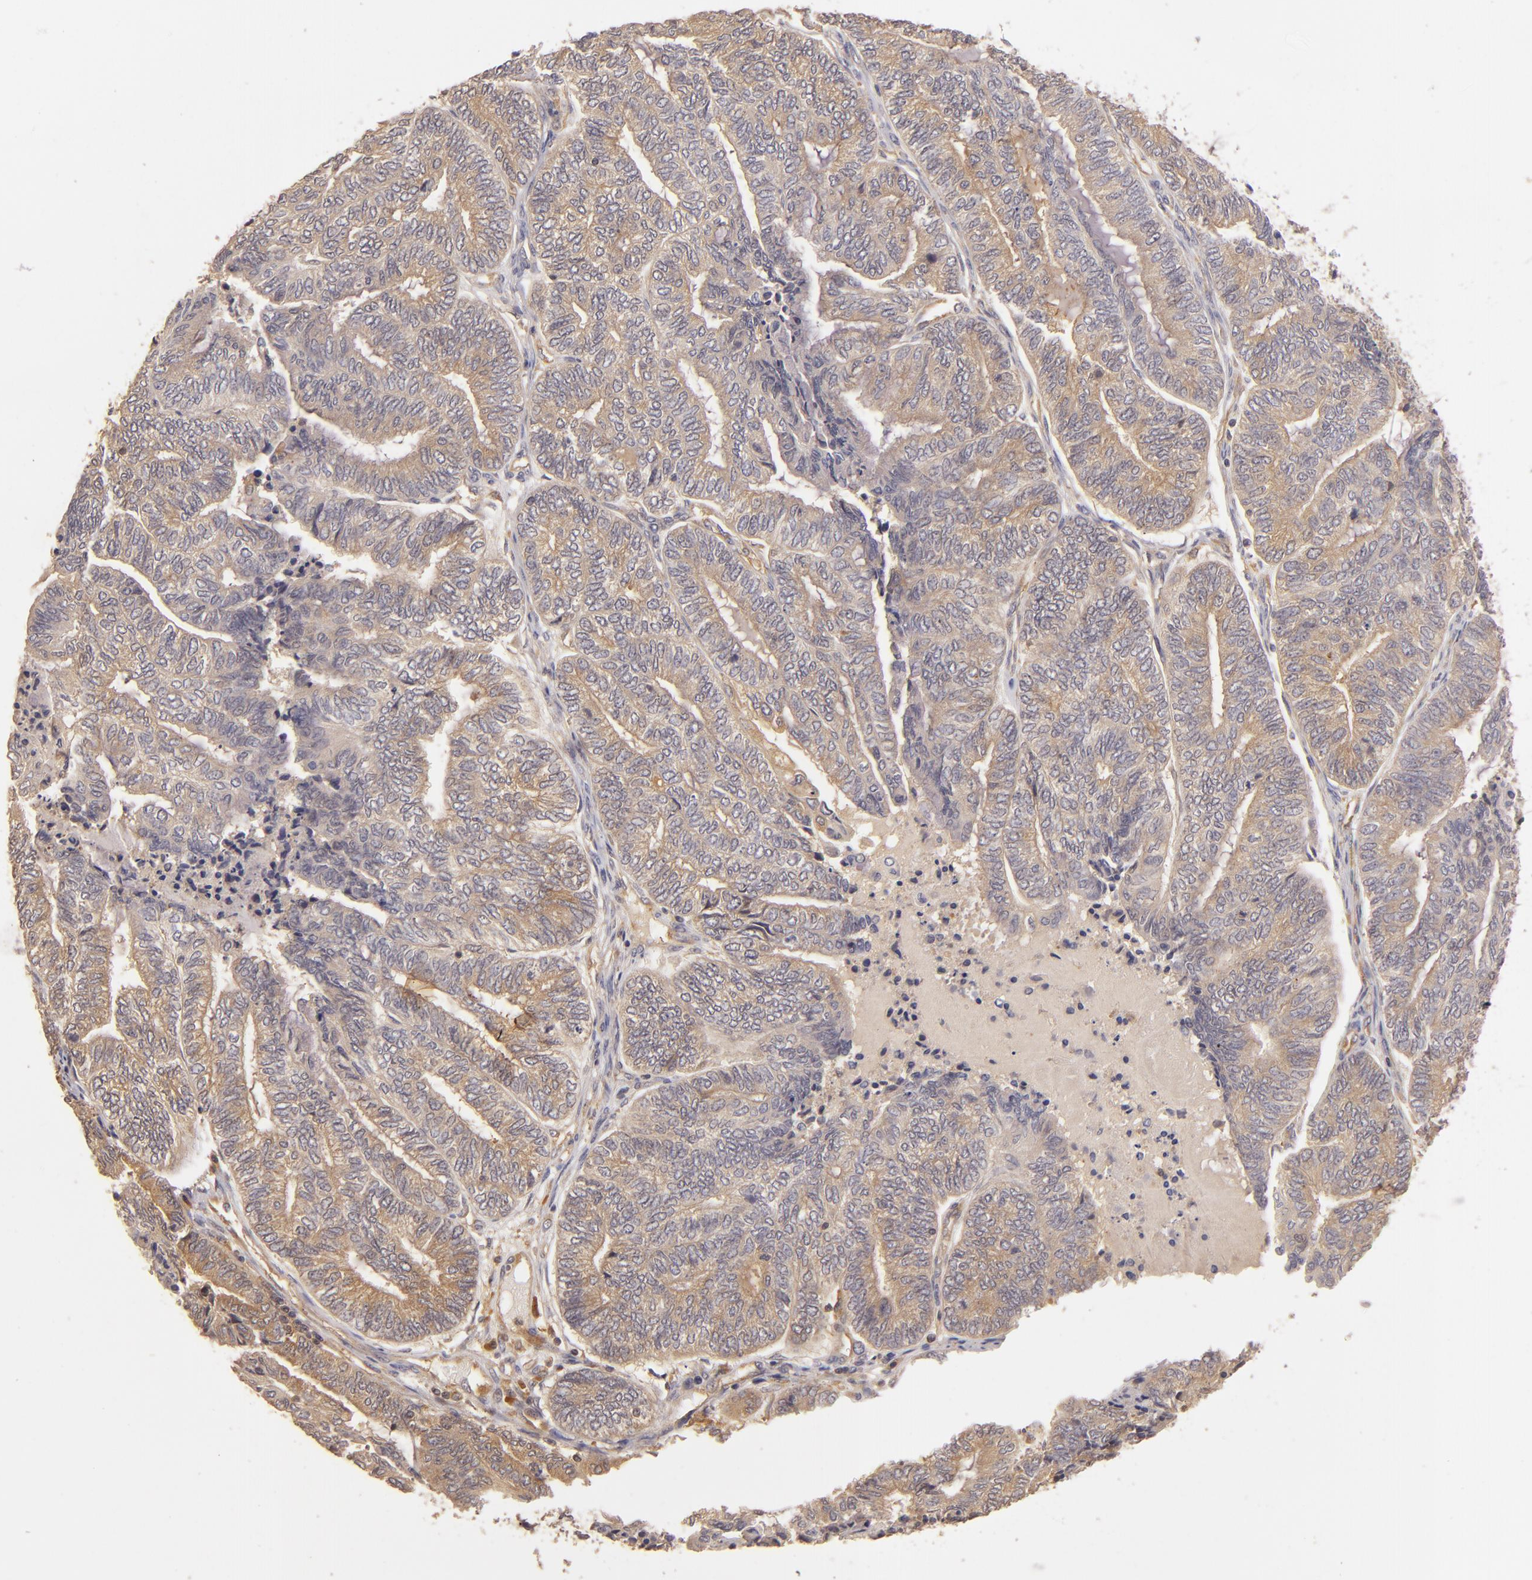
{"staining": {"intensity": "strong", "quantity": ">75%", "location": "cytoplasmic/membranous"}, "tissue": "endometrial cancer", "cell_type": "Tumor cells", "image_type": "cancer", "snomed": [{"axis": "morphology", "description": "Adenocarcinoma, NOS"}, {"axis": "topography", "description": "Uterus"}, {"axis": "topography", "description": "Endometrium"}], "caption": "Immunohistochemistry (DAB (3,3'-diaminobenzidine)) staining of human endometrial cancer shows strong cytoplasmic/membranous protein staining in about >75% of tumor cells.", "gene": "PRKCD", "patient": {"sex": "female", "age": 70}}